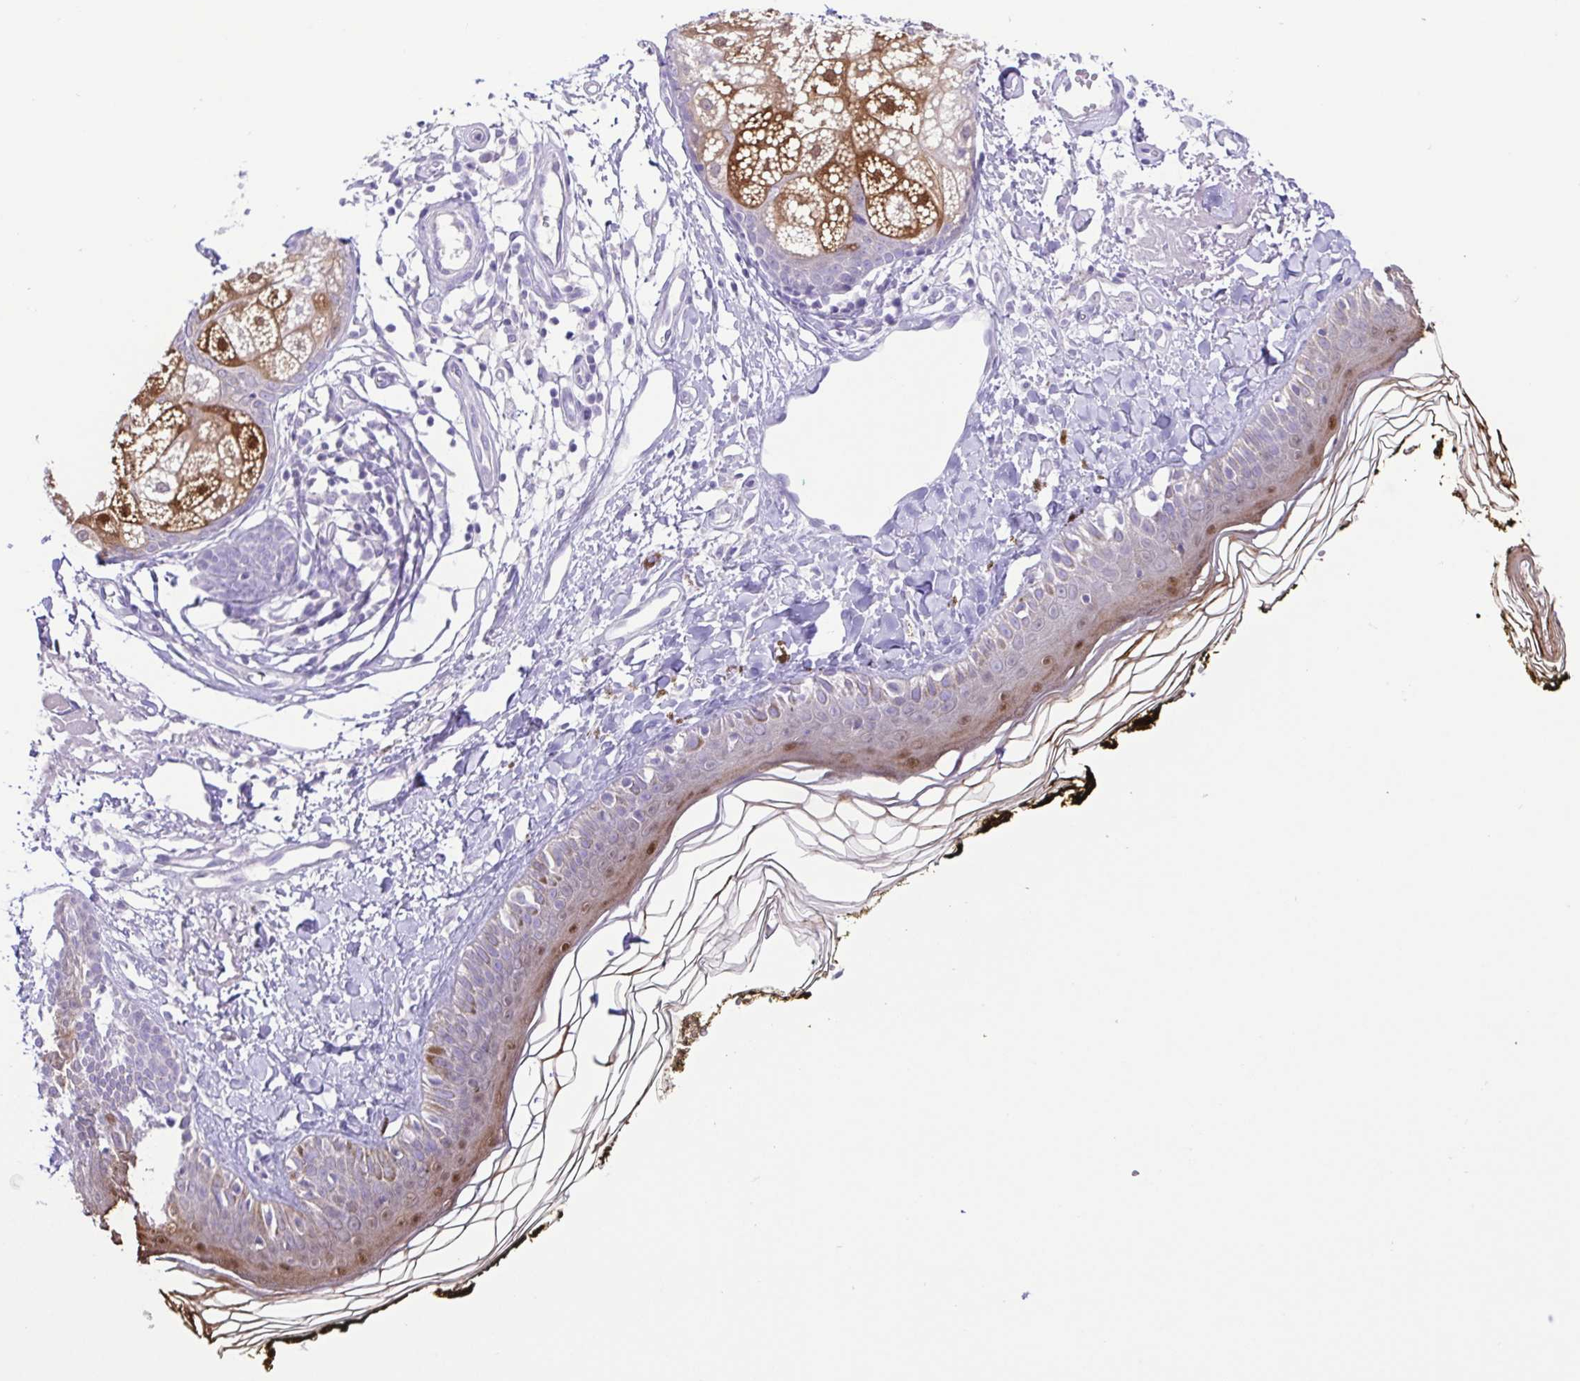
{"staining": {"intensity": "negative", "quantity": "none", "location": "none"}, "tissue": "skin", "cell_type": "Fibroblasts", "image_type": "normal", "snomed": [{"axis": "morphology", "description": "Normal tissue, NOS"}, {"axis": "topography", "description": "Skin"}], "caption": "Immunohistochemistry (IHC) of unremarkable human skin displays no expression in fibroblasts.", "gene": "CASP14", "patient": {"sex": "male", "age": 76}}